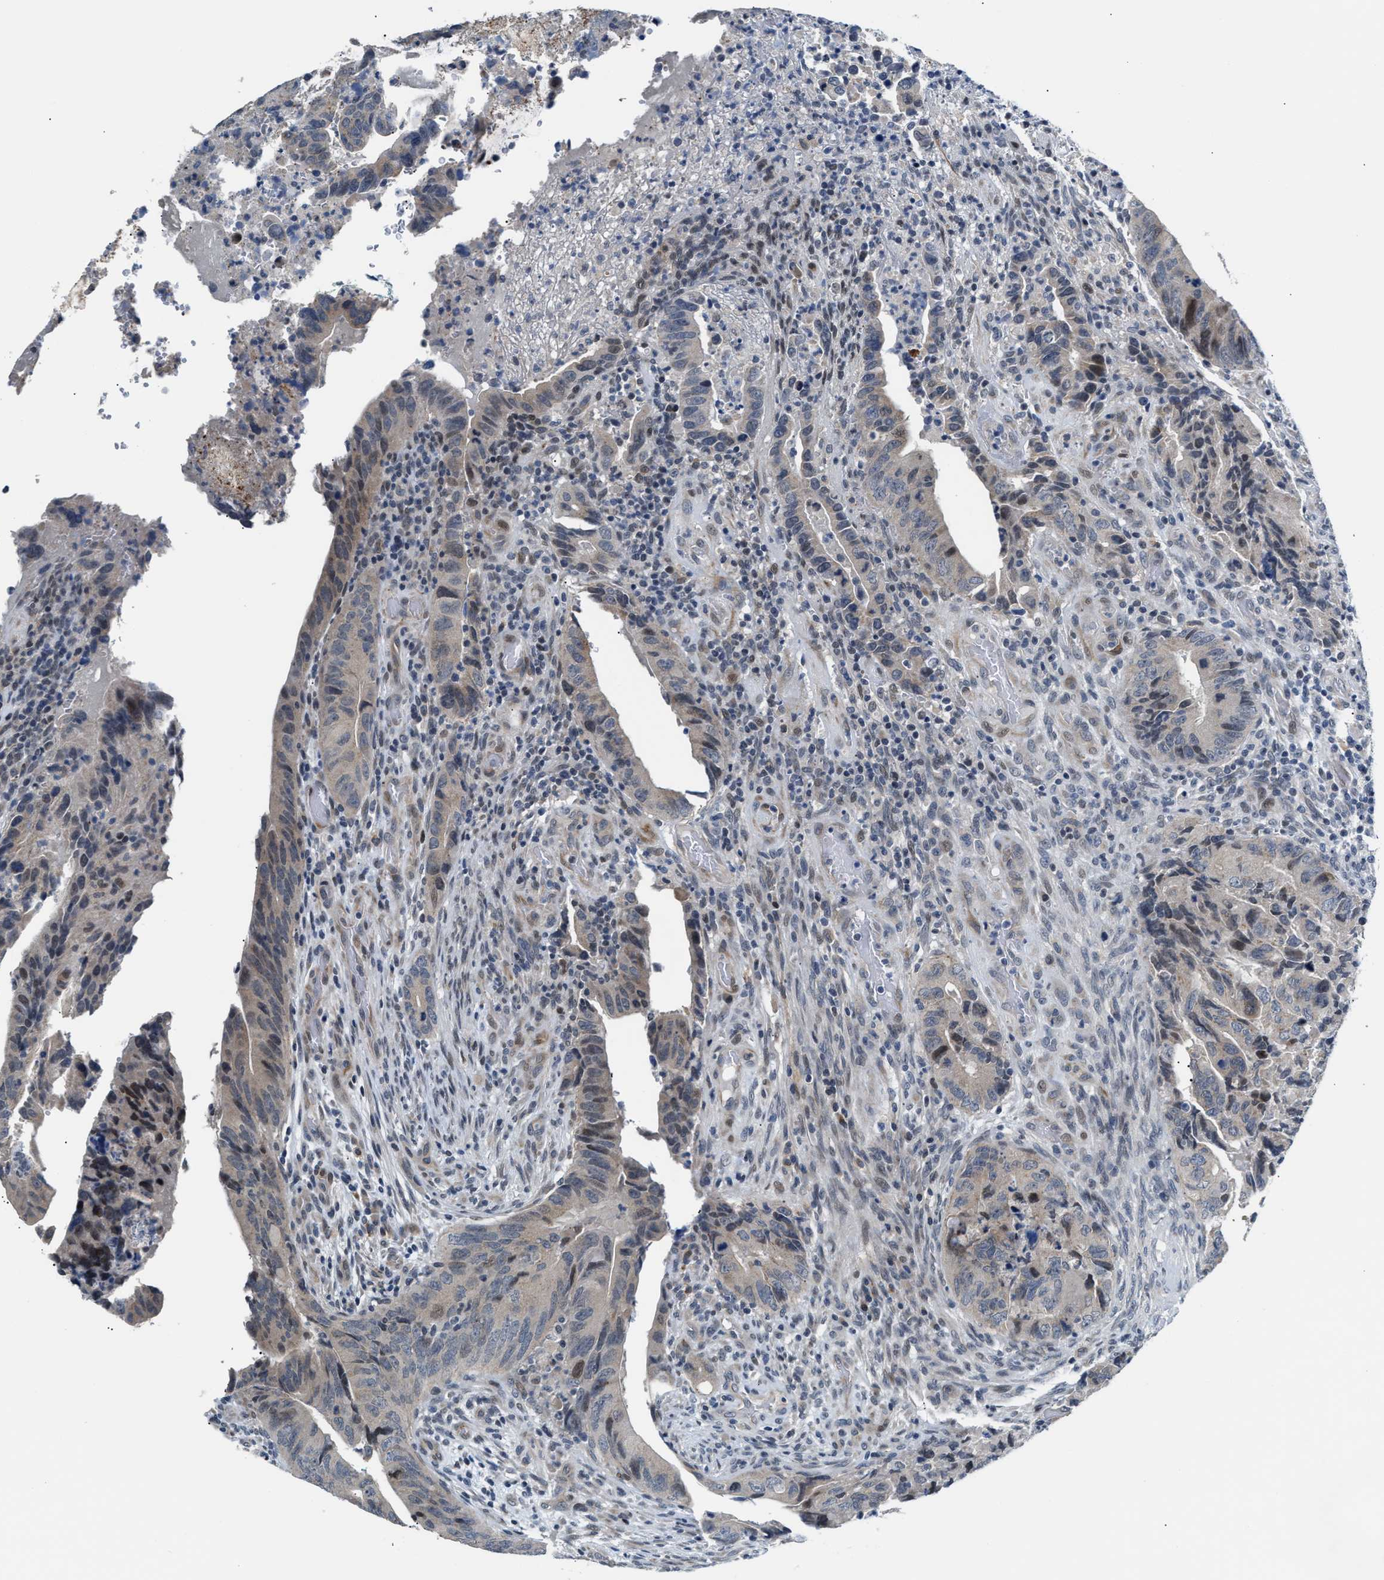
{"staining": {"intensity": "weak", "quantity": "25%-75%", "location": "cytoplasmic/membranous,nuclear"}, "tissue": "colorectal cancer", "cell_type": "Tumor cells", "image_type": "cancer", "snomed": [{"axis": "morphology", "description": "Normal tissue, NOS"}, {"axis": "morphology", "description": "Adenocarcinoma, NOS"}, {"axis": "topography", "description": "Colon"}], "caption": "Immunohistochemistry (IHC) of colorectal cancer reveals low levels of weak cytoplasmic/membranous and nuclear expression in about 25%-75% of tumor cells. (IHC, brightfield microscopy, high magnification).", "gene": "PPM1H", "patient": {"sex": "male", "age": 56}}